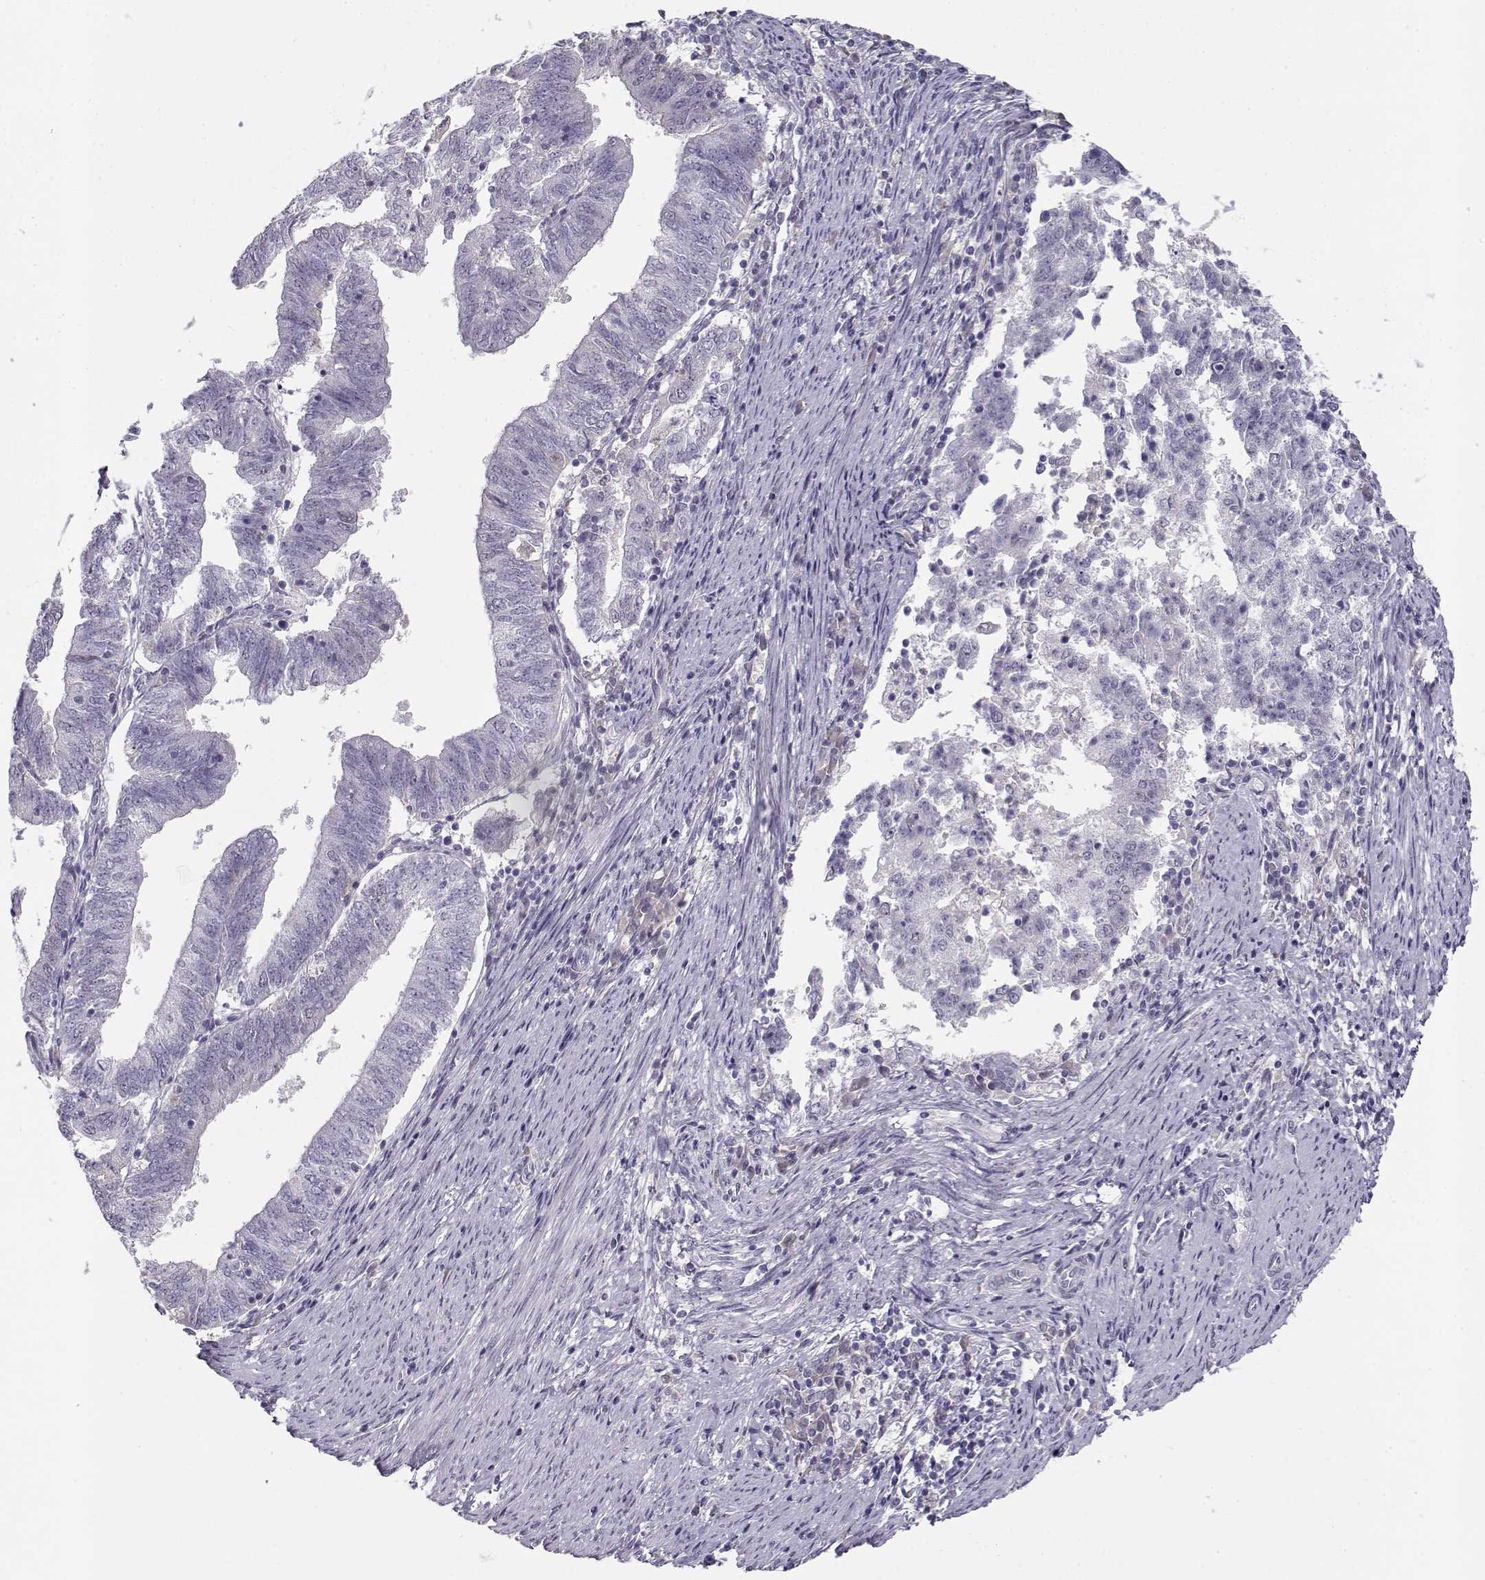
{"staining": {"intensity": "negative", "quantity": "none", "location": "none"}, "tissue": "endometrial cancer", "cell_type": "Tumor cells", "image_type": "cancer", "snomed": [{"axis": "morphology", "description": "Adenocarcinoma, NOS"}, {"axis": "topography", "description": "Endometrium"}], "caption": "Tumor cells are negative for protein expression in human endometrial adenocarcinoma.", "gene": "C16orf86", "patient": {"sex": "female", "age": 82}}